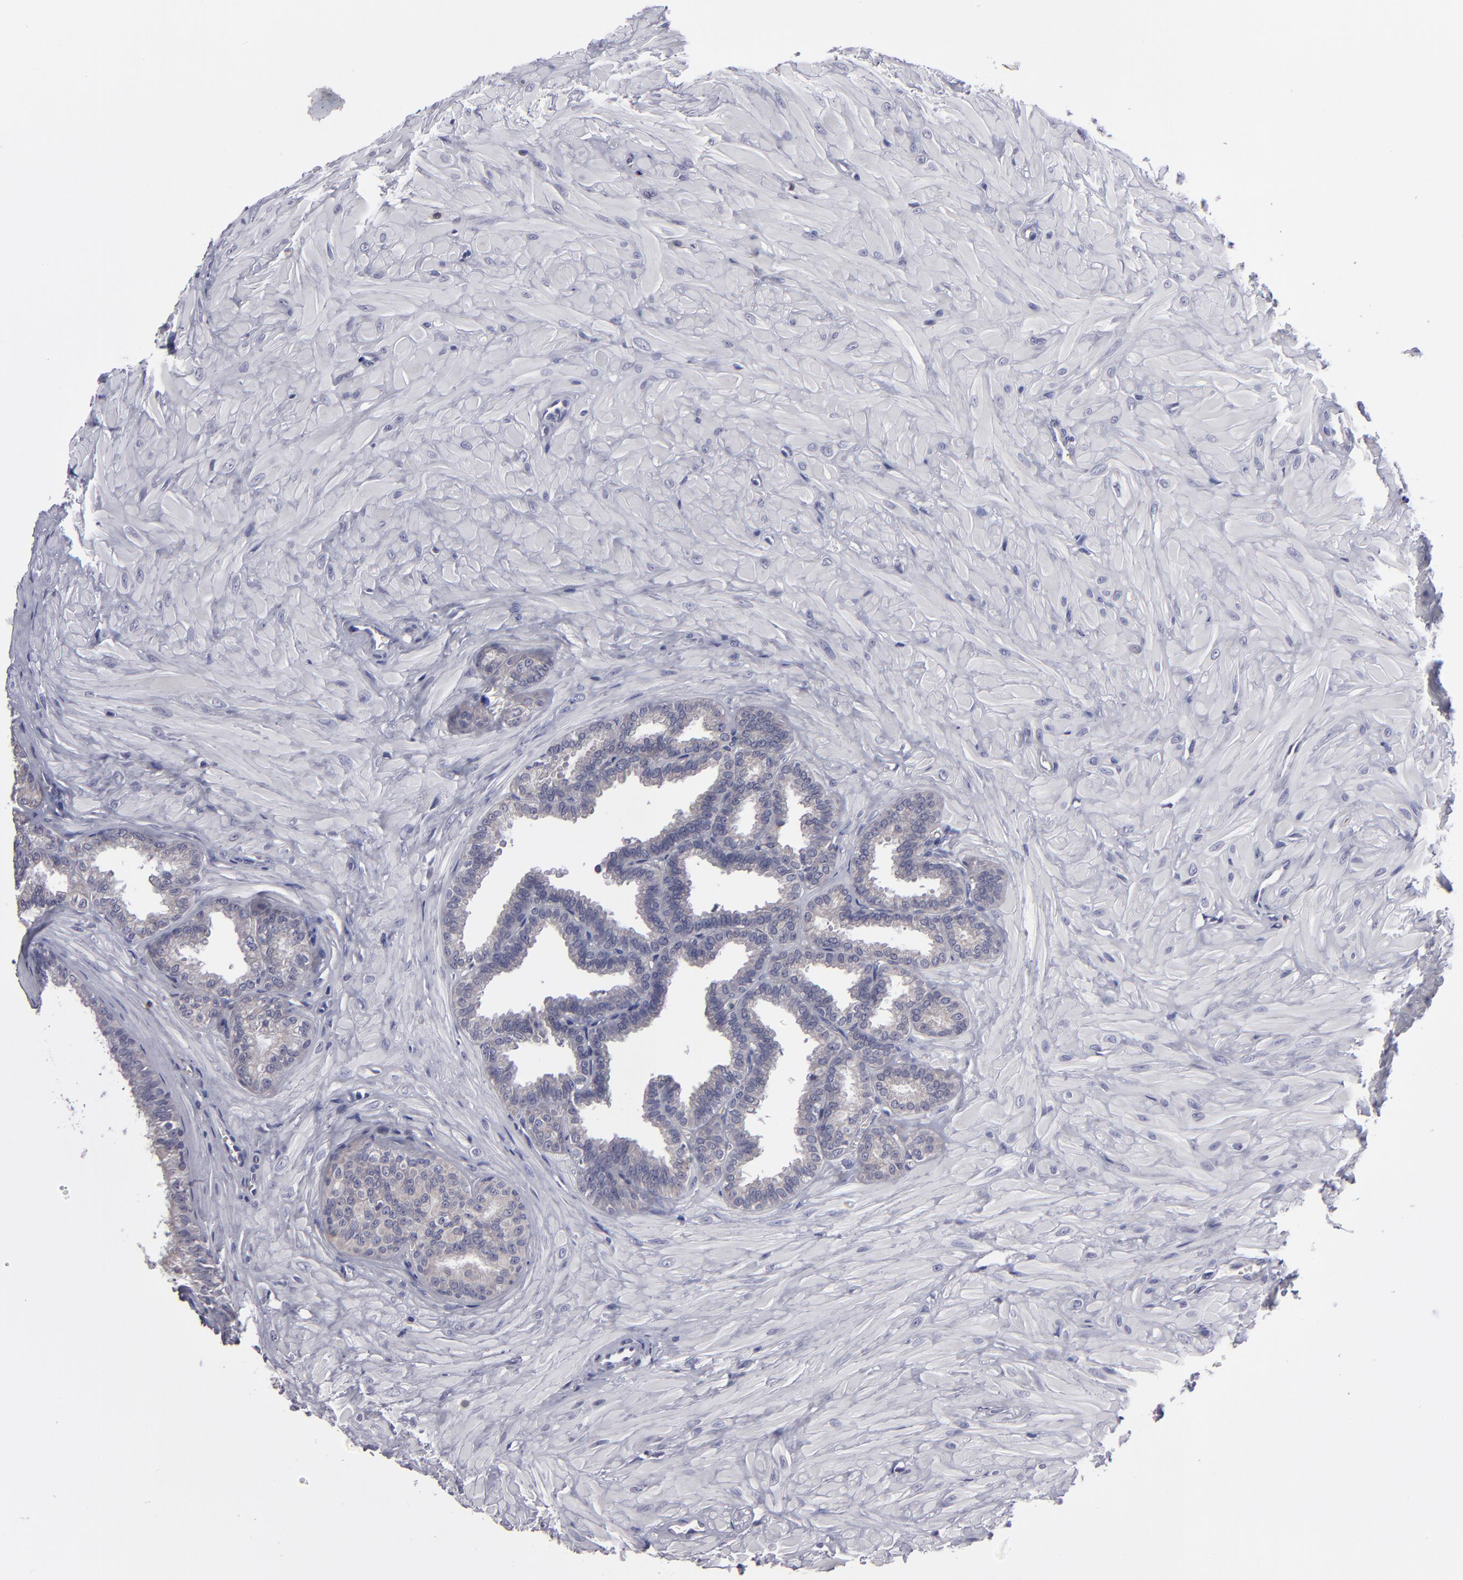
{"staining": {"intensity": "weak", "quantity": "<25%", "location": "cytoplasmic/membranous"}, "tissue": "seminal vesicle", "cell_type": "Glandular cells", "image_type": "normal", "snomed": [{"axis": "morphology", "description": "Normal tissue, NOS"}, {"axis": "topography", "description": "Seminal veicle"}], "caption": "Immunohistochemistry (IHC) photomicrograph of benign seminal vesicle: seminal vesicle stained with DAB (3,3'-diaminobenzidine) shows no significant protein positivity in glandular cells.", "gene": "ZNF175", "patient": {"sex": "male", "age": 26}}